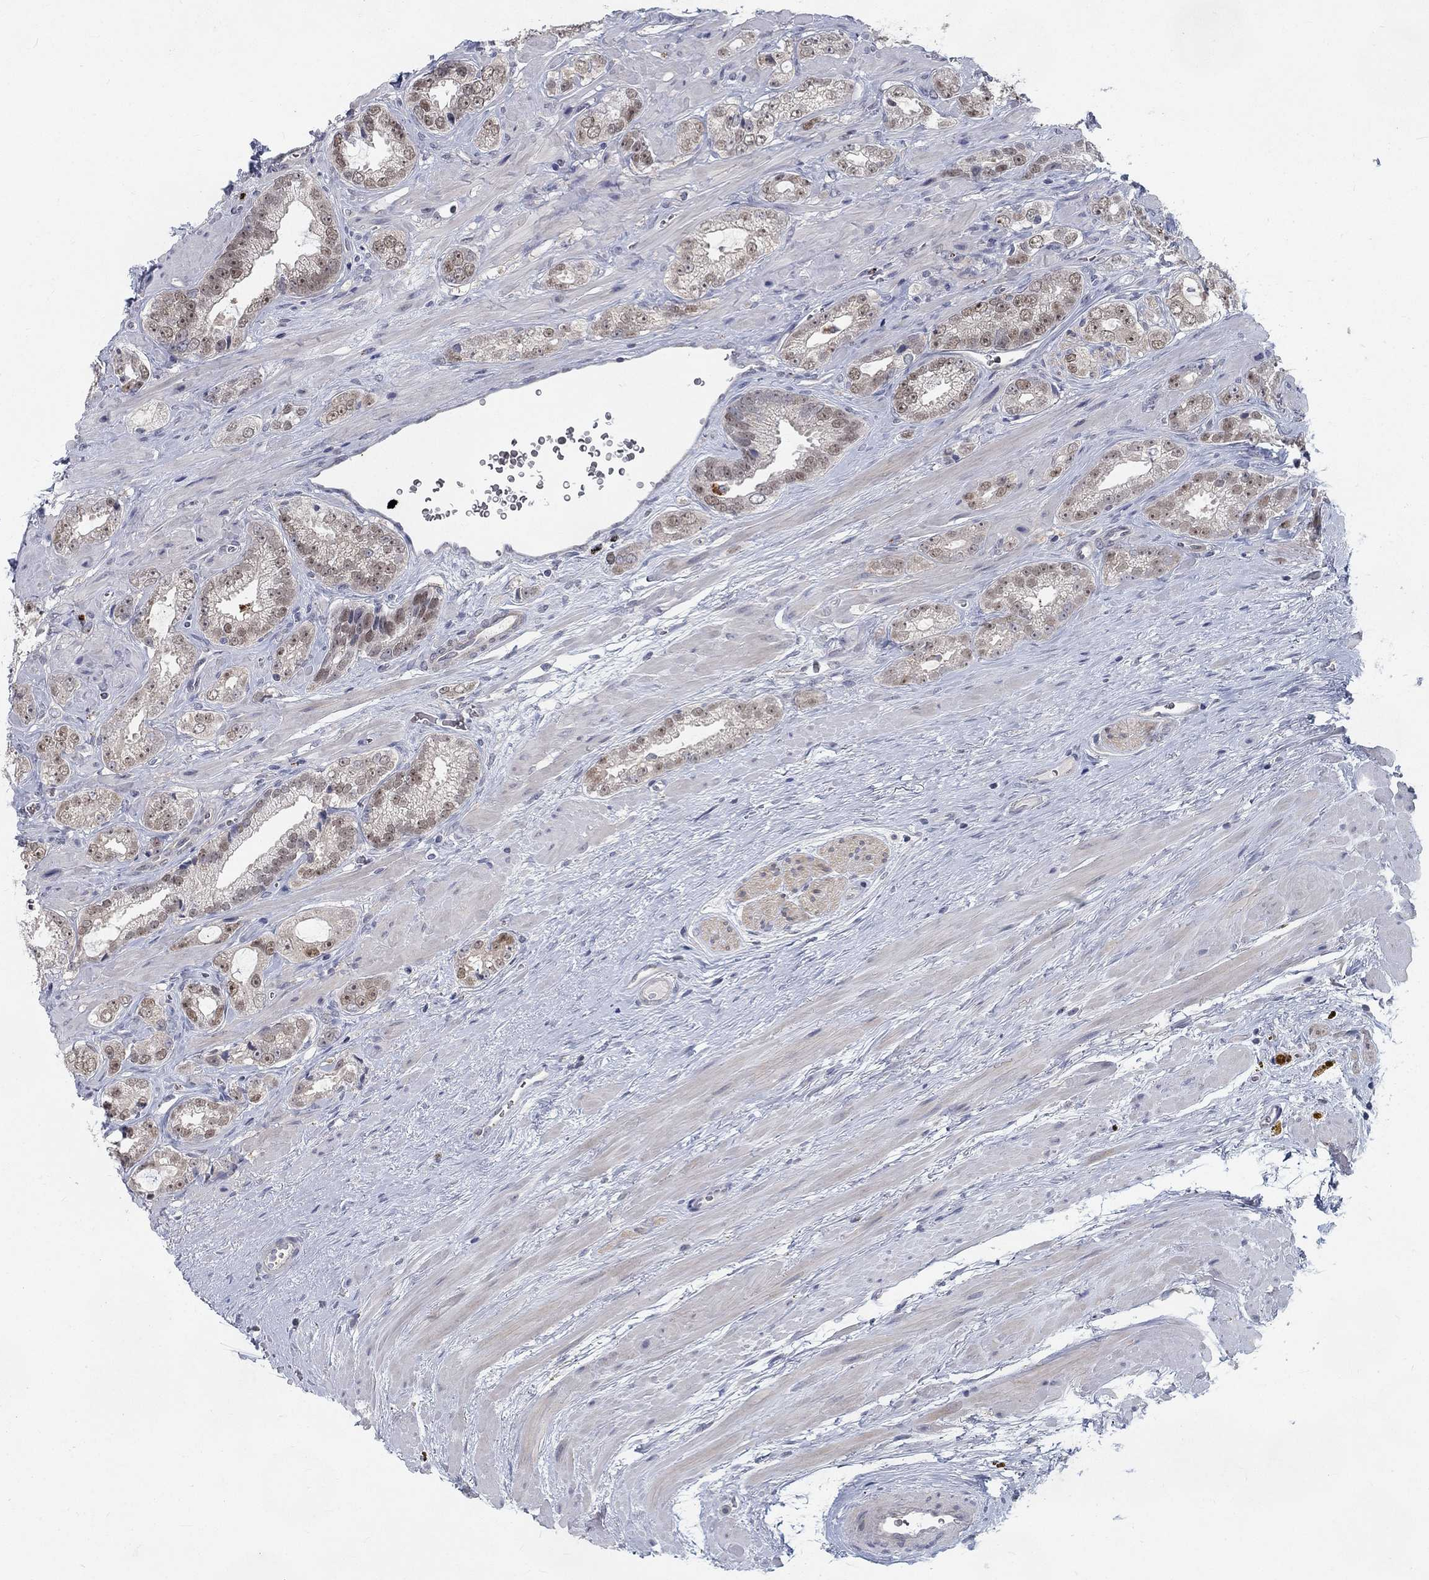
{"staining": {"intensity": "moderate", "quantity": "<25%", "location": "nuclear"}, "tissue": "prostate cancer", "cell_type": "Tumor cells", "image_type": "cancer", "snomed": [{"axis": "morphology", "description": "Adenocarcinoma, NOS"}, {"axis": "topography", "description": "Prostate"}], "caption": "The image displays staining of adenocarcinoma (prostate), revealing moderate nuclear protein positivity (brown color) within tumor cells.", "gene": "MTSS2", "patient": {"sex": "male", "age": 67}}